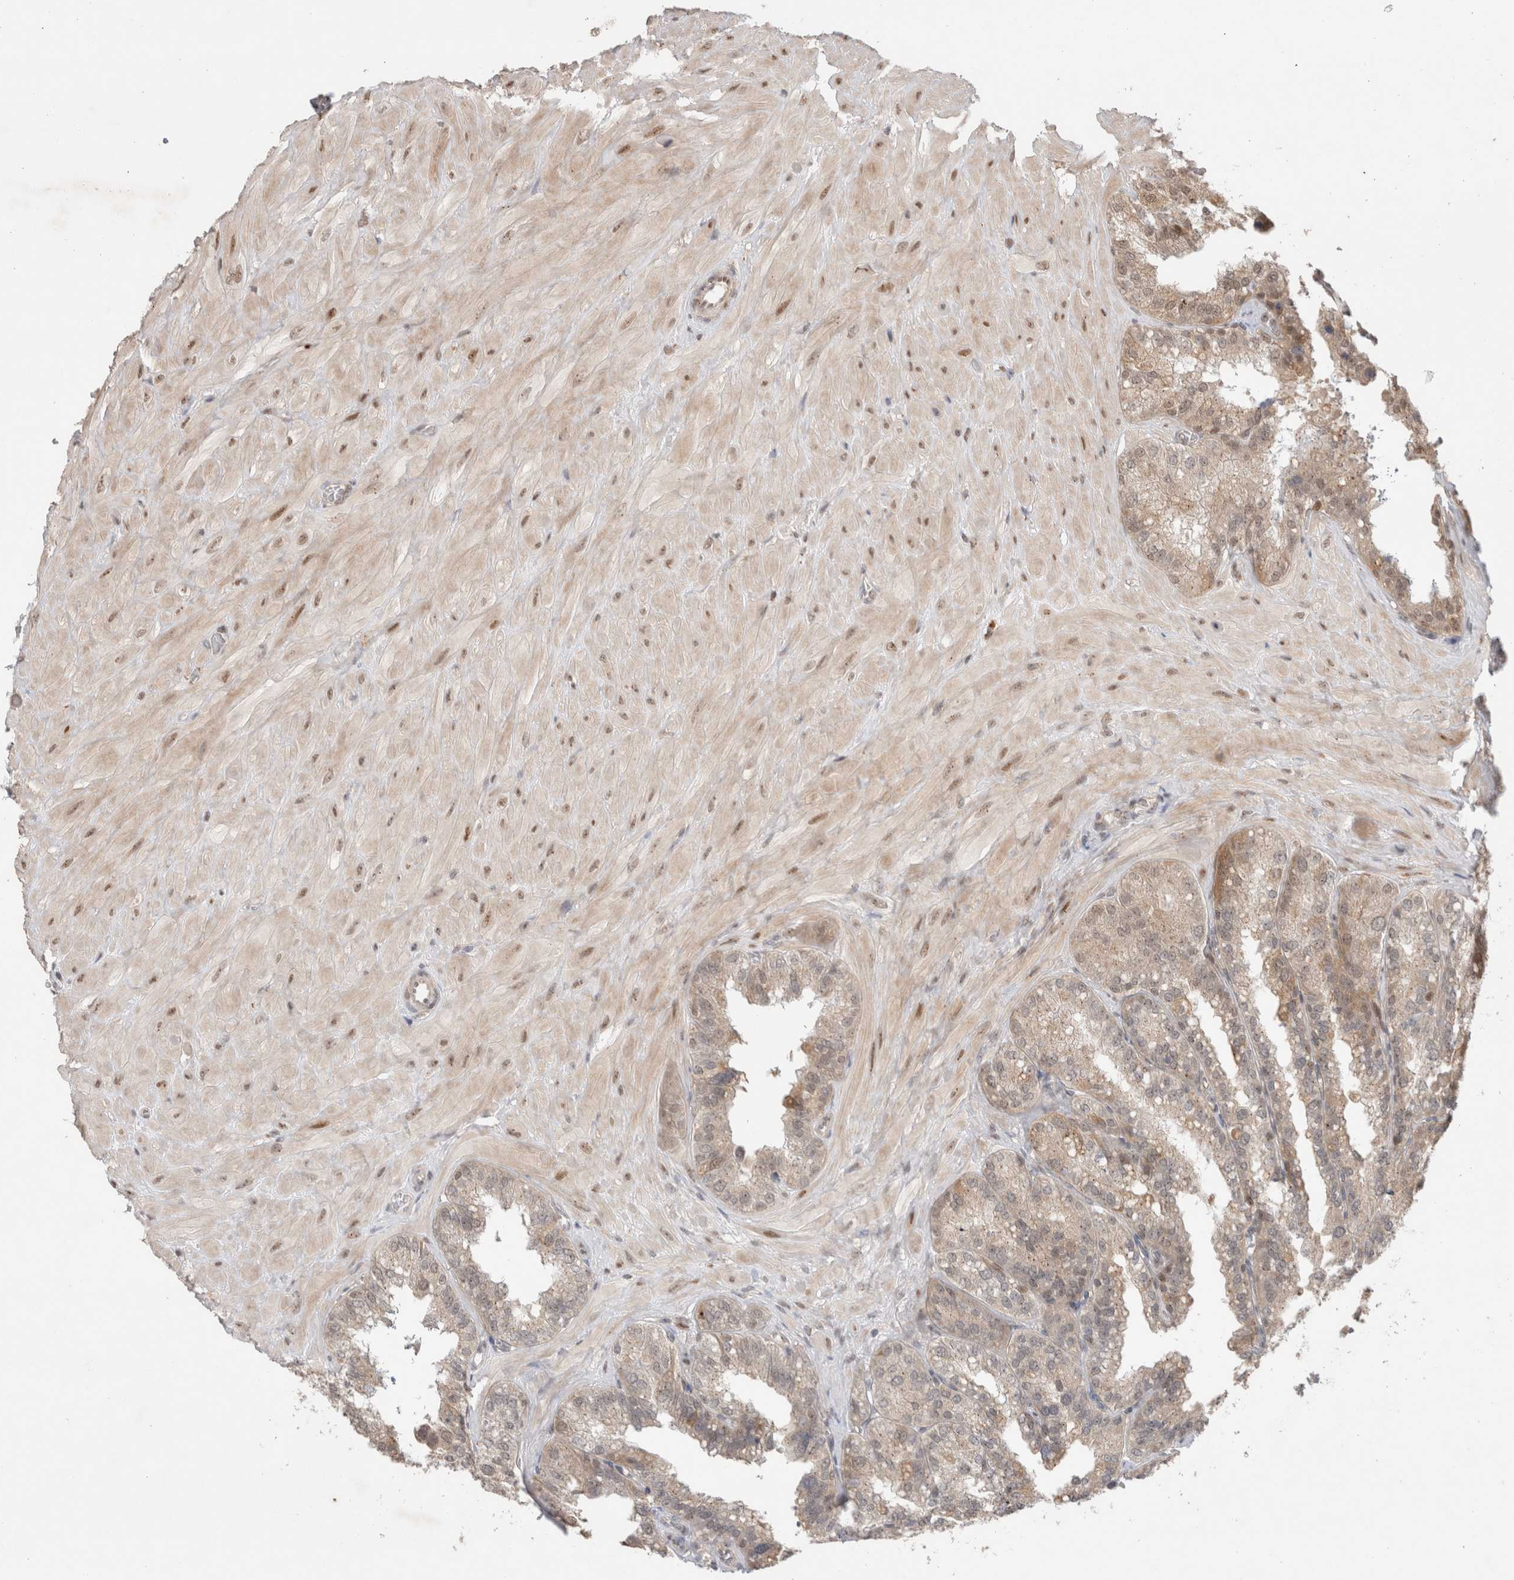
{"staining": {"intensity": "weak", "quantity": "25%-75%", "location": "cytoplasmic/membranous"}, "tissue": "seminal vesicle", "cell_type": "Glandular cells", "image_type": "normal", "snomed": [{"axis": "morphology", "description": "Normal tissue, NOS"}, {"axis": "topography", "description": "Prostate"}, {"axis": "topography", "description": "Seminal veicle"}], "caption": "Protein staining of benign seminal vesicle demonstrates weak cytoplasmic/membranous staining in approximately 25%-75% of glandular cells.", "gene": "SLC29A1", "patient": {"sex": "male", "age": 51}}